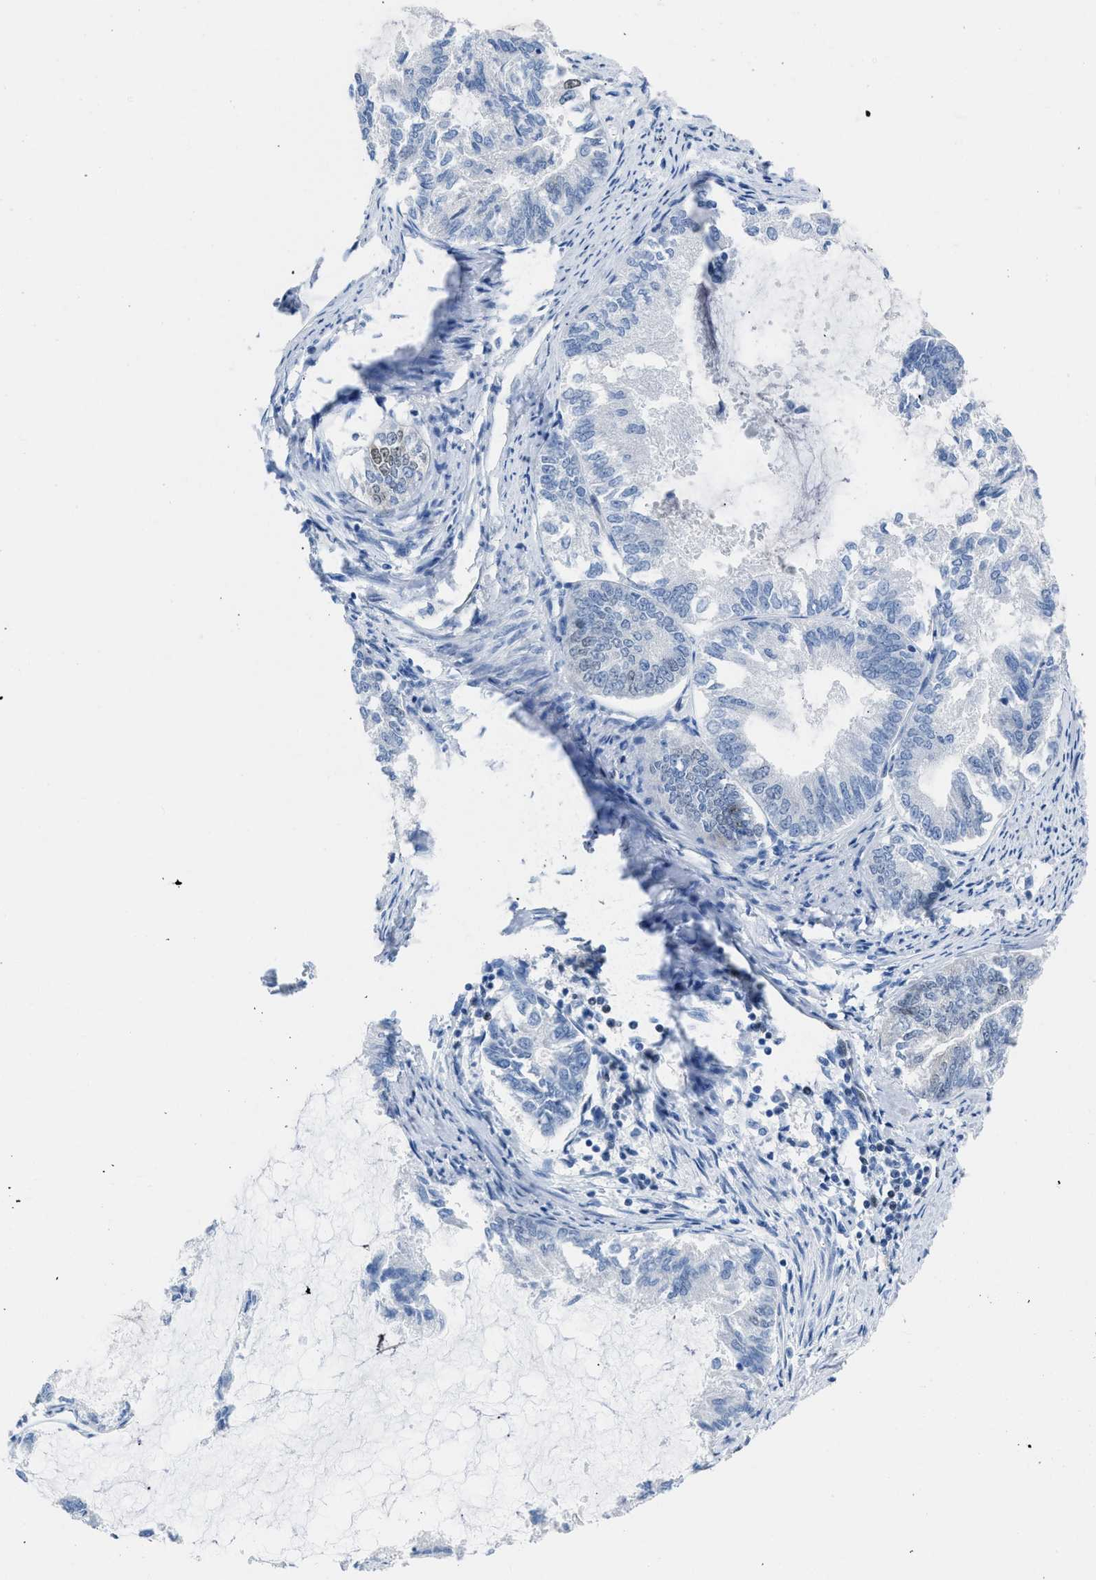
{"staining": {"intensity": "moderate", "quantity": "<25%", "location": "nuclear"}, "tissue": "endometrial cancer", "cell_type": "Tumor cells", "image_type": "cancer", "snomed": [{"axis": "morphology", "description": "Adenocarcinoma, NOS"}, {"axis": "topography", "description": "Endometrium"}], "caption": "Brown immunohistochemical staining in human endometrial cancer (adenocarcinoma) exhibits moderate nuclear positivity in approximately <25% of tumor cells.", "gene": "LEF1", "patient": {"sex": "female", "age": 86}}